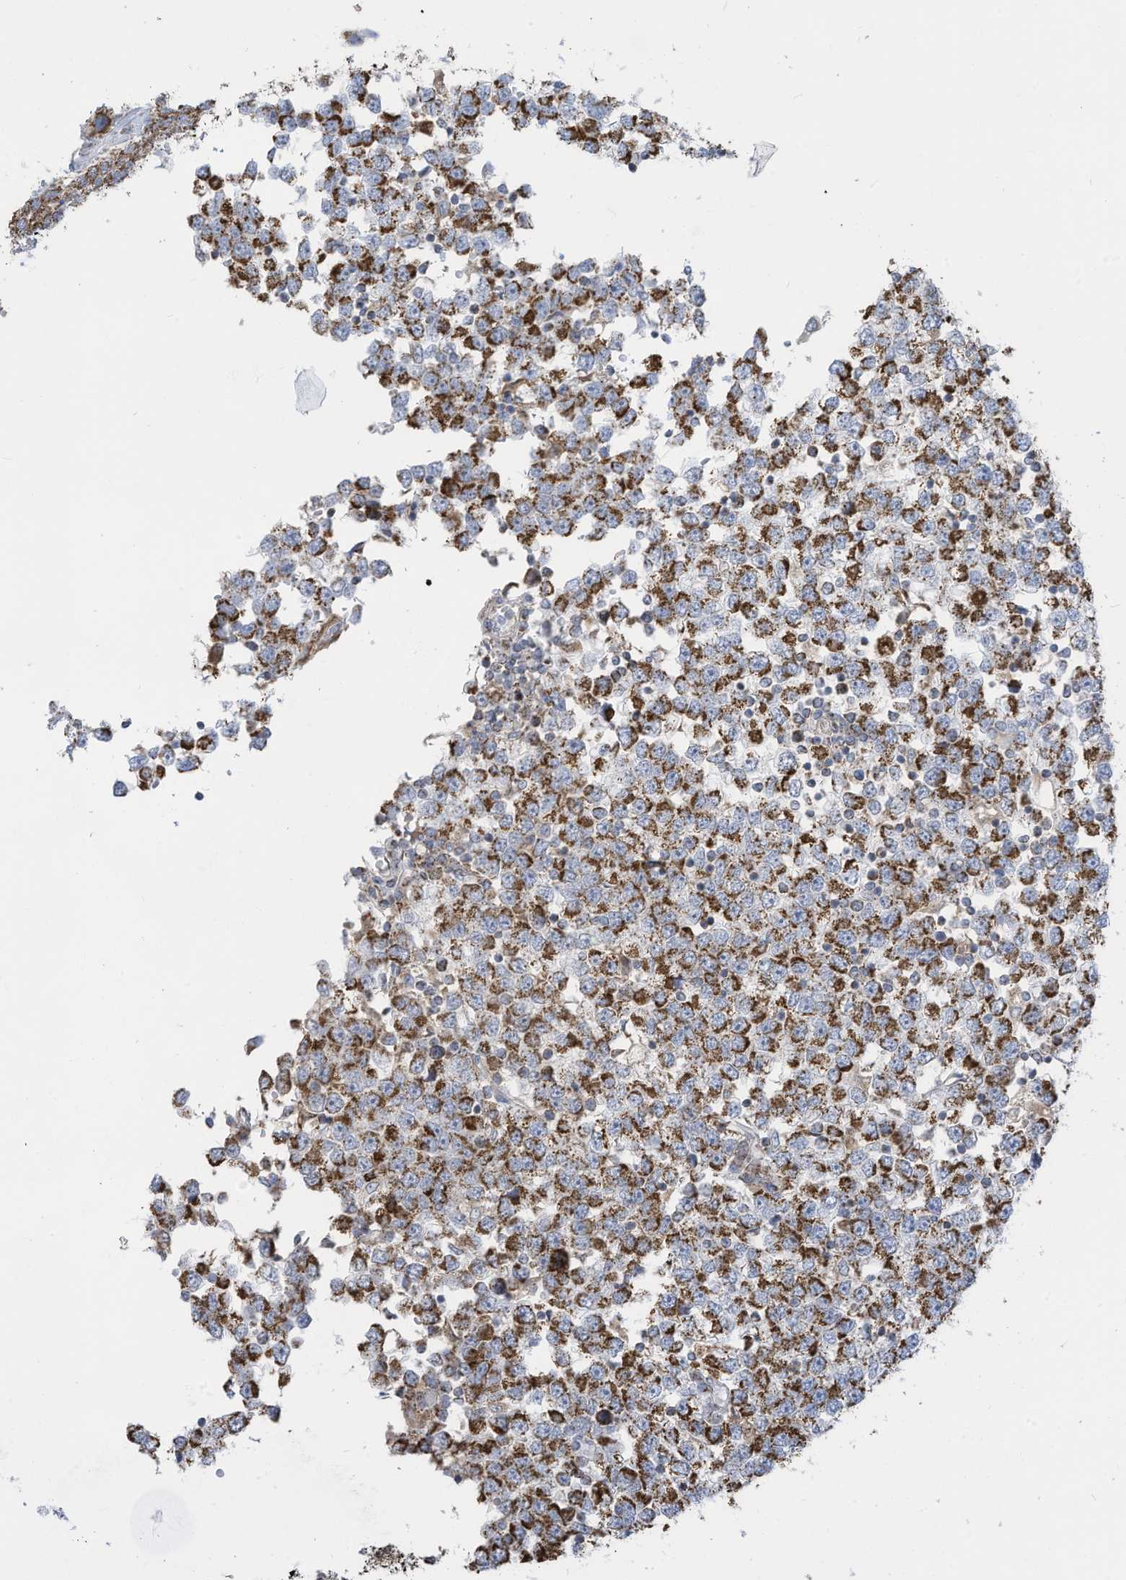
{"staining": {"intensity": "moderate", "quantity": ">75%", "location": "cytoplasmic/membranous"}, "tissue": "testis cancer", "cell_type": "Tumor cells", "image_type": "cancer", "snomed": [{"axis": "morphology", "description": "Seminoma, NOS"}, {"axis": "topography", "description": "Testis"}], "caption": "High-magnification brightfield microscopy of testis seminoma stained with DAB (3,3'-diaminobenzidine) (brown) and counterstained with hematoxylin (blue). tumor cells exhibit moderate cytoplasmic/membranous expression is seen in approximately>75% of cells. The protein is stained brown, and the nuclei are stained in blue (DAB (3,3'-diaminobenzidine) IHC with brightfield microscopy, high magnification).", "gene": "NLN", "patient": {"sex": "male", "age": 65}}